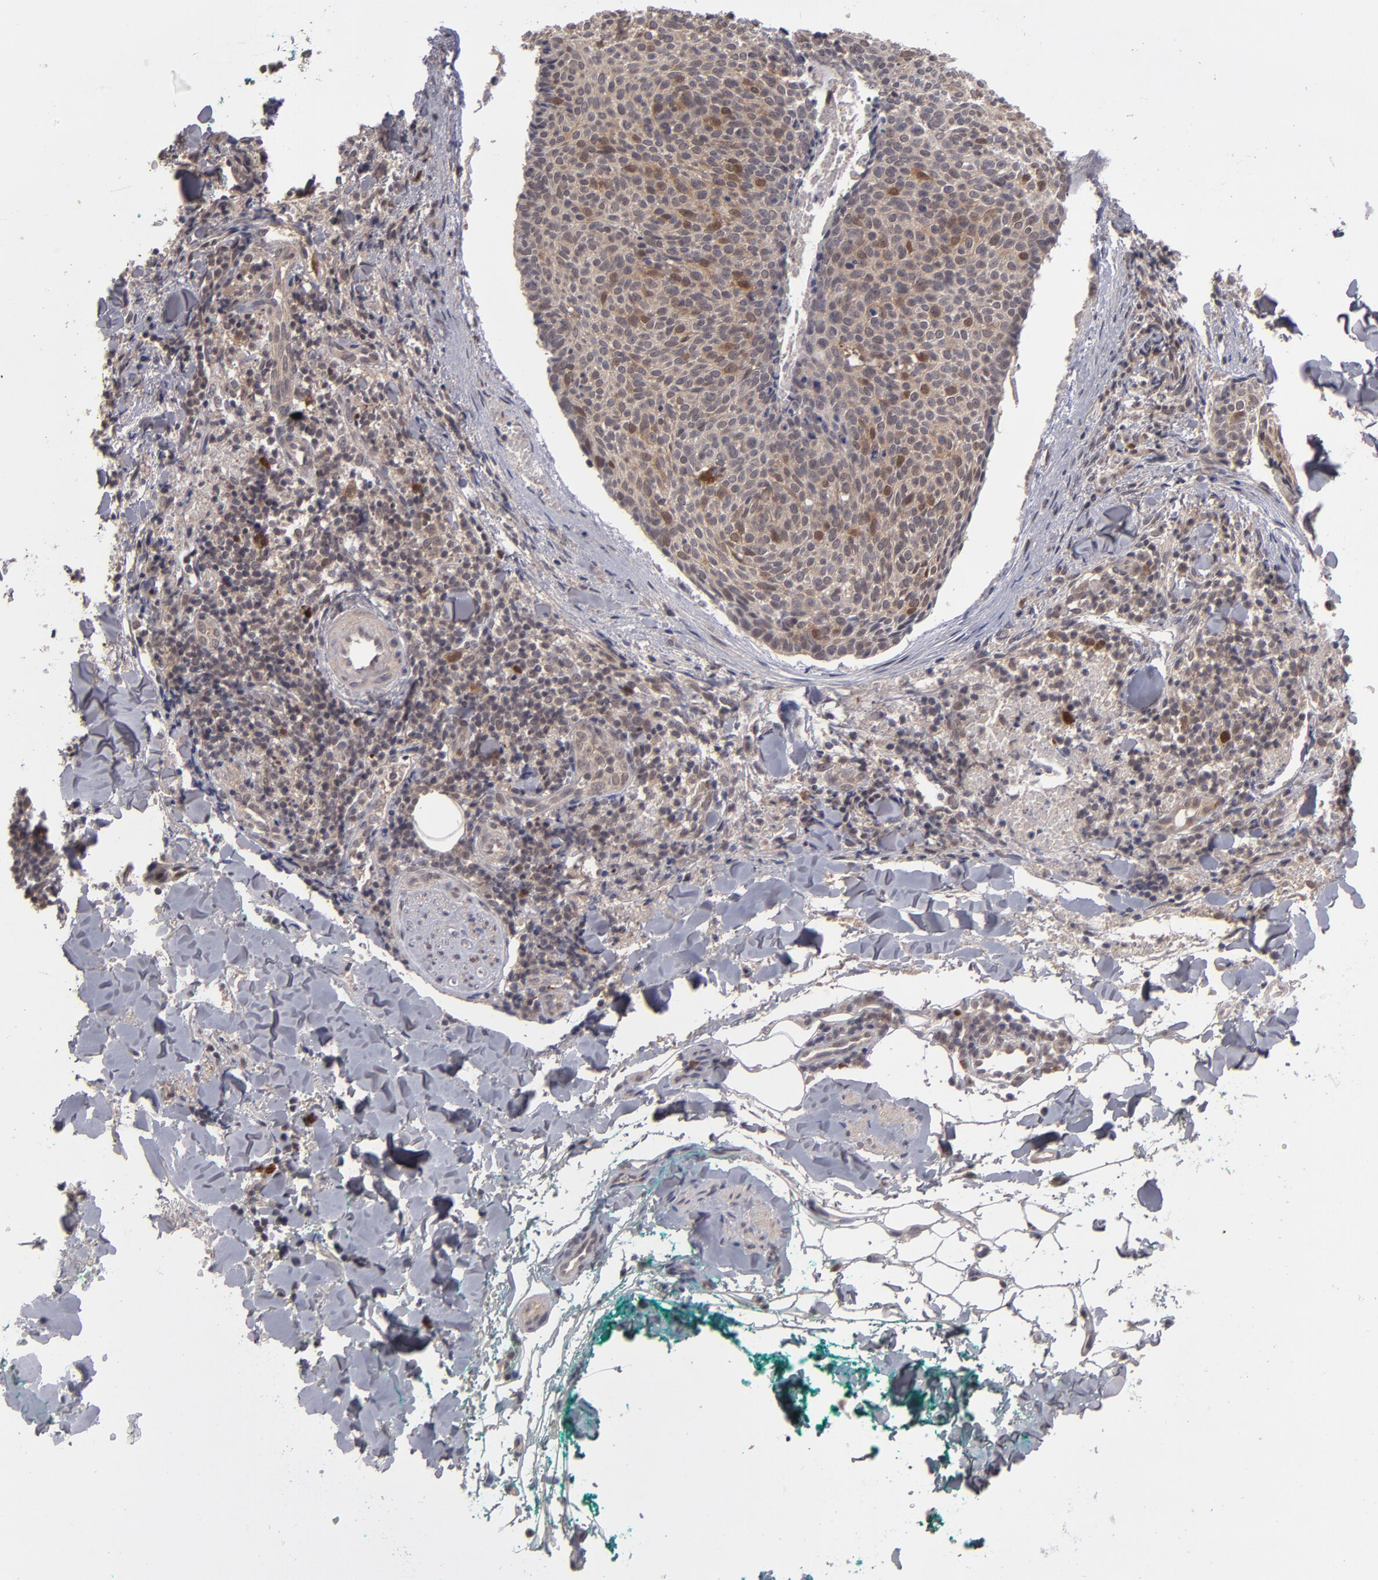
{"staining": {"intensity": "weak", "quantity": "25%-75%", "location": "cytoplasmic/membranous,nuclear"}, "tissue": "skin cancer", "cell_type": "Tumor cells", "image_type": "cancer", "snomed": [{"axis": "morphology", "description": "Normal tissue, NOS"}, {"axis": "morphology", "description": "Basal cell carcinoma"}, {"axis": "topography", "description": "Skin"}], "caption": "The micrograph shows staining of basal cell carcinoma (skin), revealing weak cytoplasmic/membranous and nuclear protein expression (brown color) within tumor cells.", "gene": "TYMS", "patient": {"sex": "female", "age": 57}}